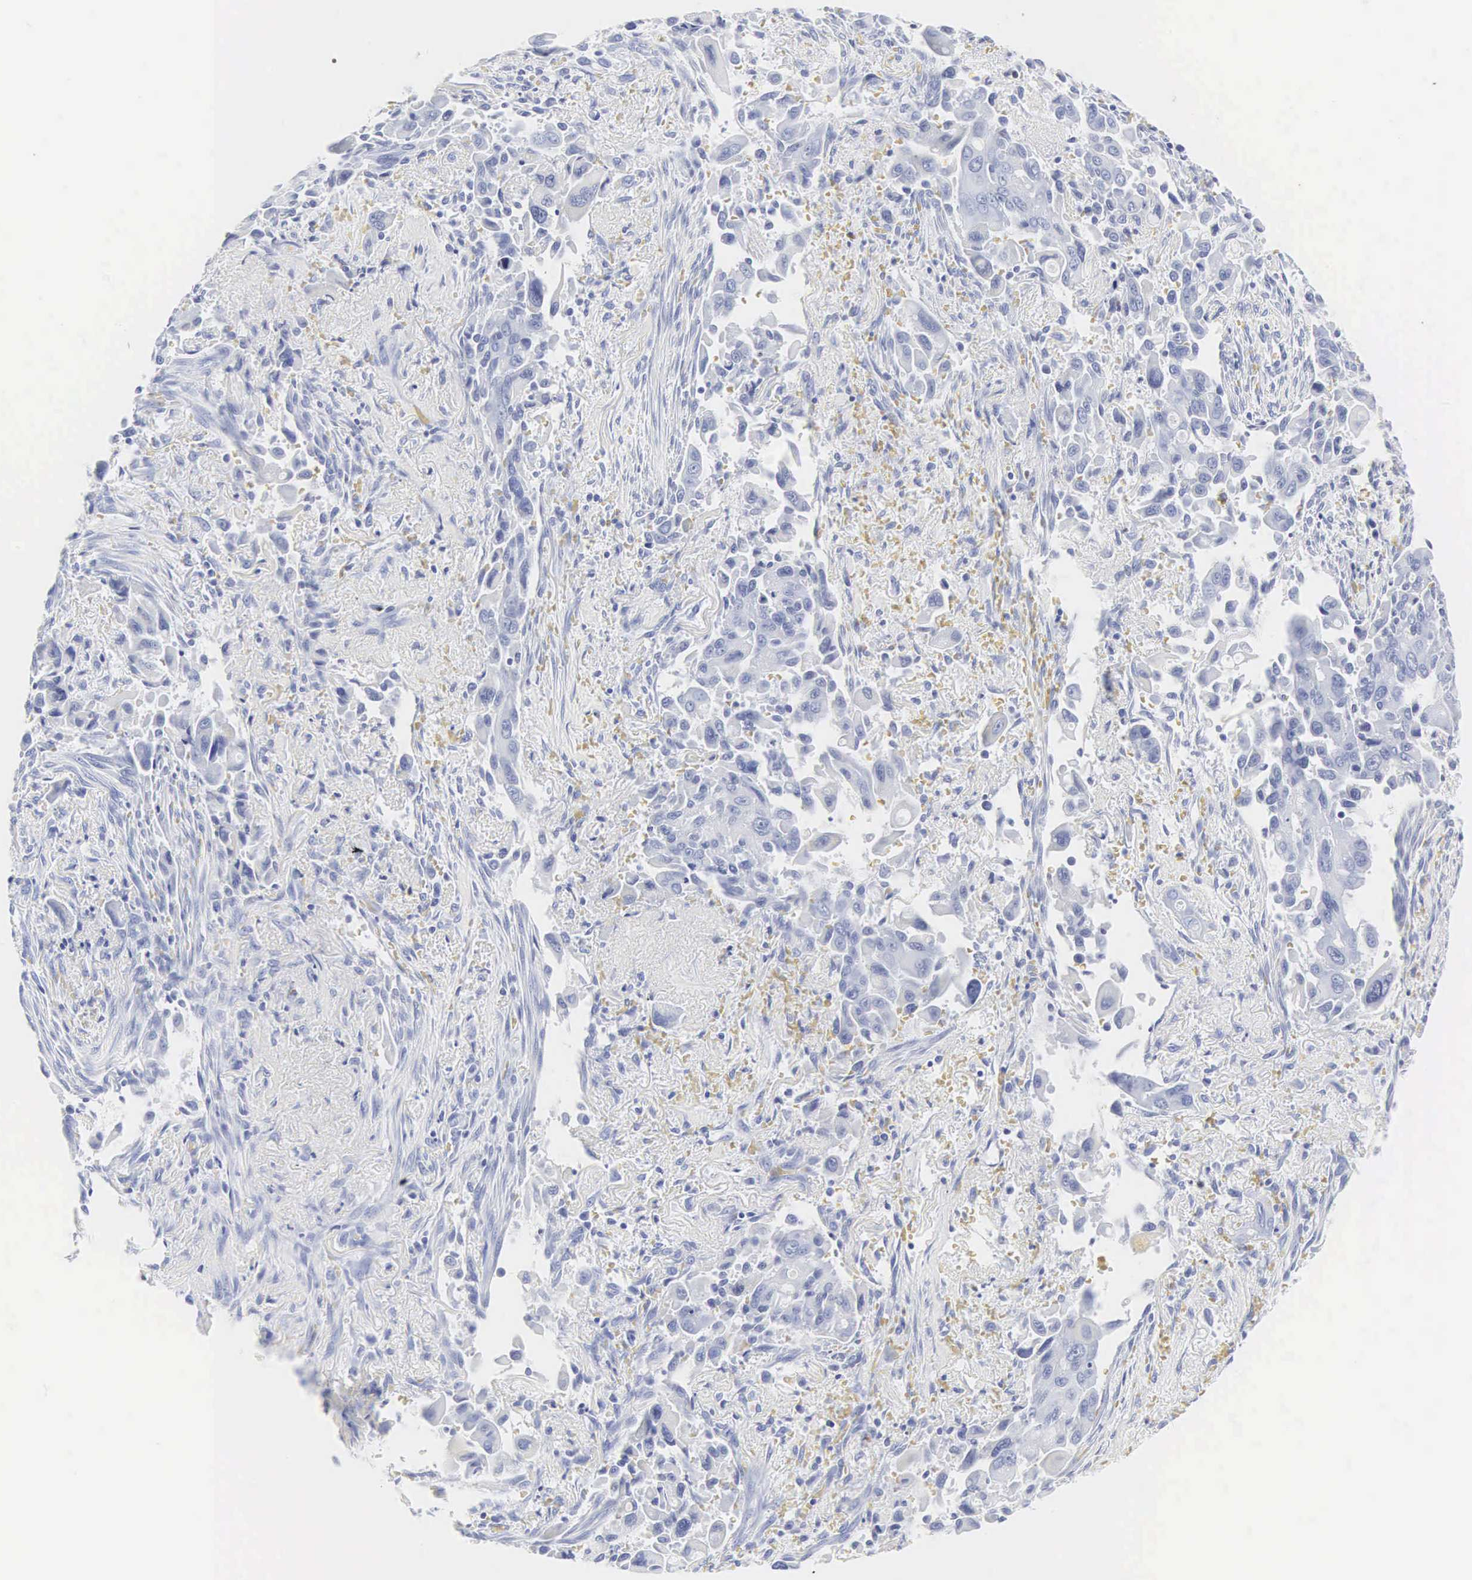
{"staining": {"intensity": "negative", "quantity": "none", "location": "none"}, "tissue": "lung cancer", "cell_type": "Tumor cells", "image_type": "cancer", "snomed": [{"axis": "morphology", "description": "Adenocarcinoma, NOS"}, {"axis": "topography", "description": "Lung"}], "caption": "High power microscopy image of an immunohistochemistry (IHC) image of adenocarcinoma (lung), revealing no significant expression in tumor cells.", "gene": "INS", "patient": {"sex": "male", "age": 68}}